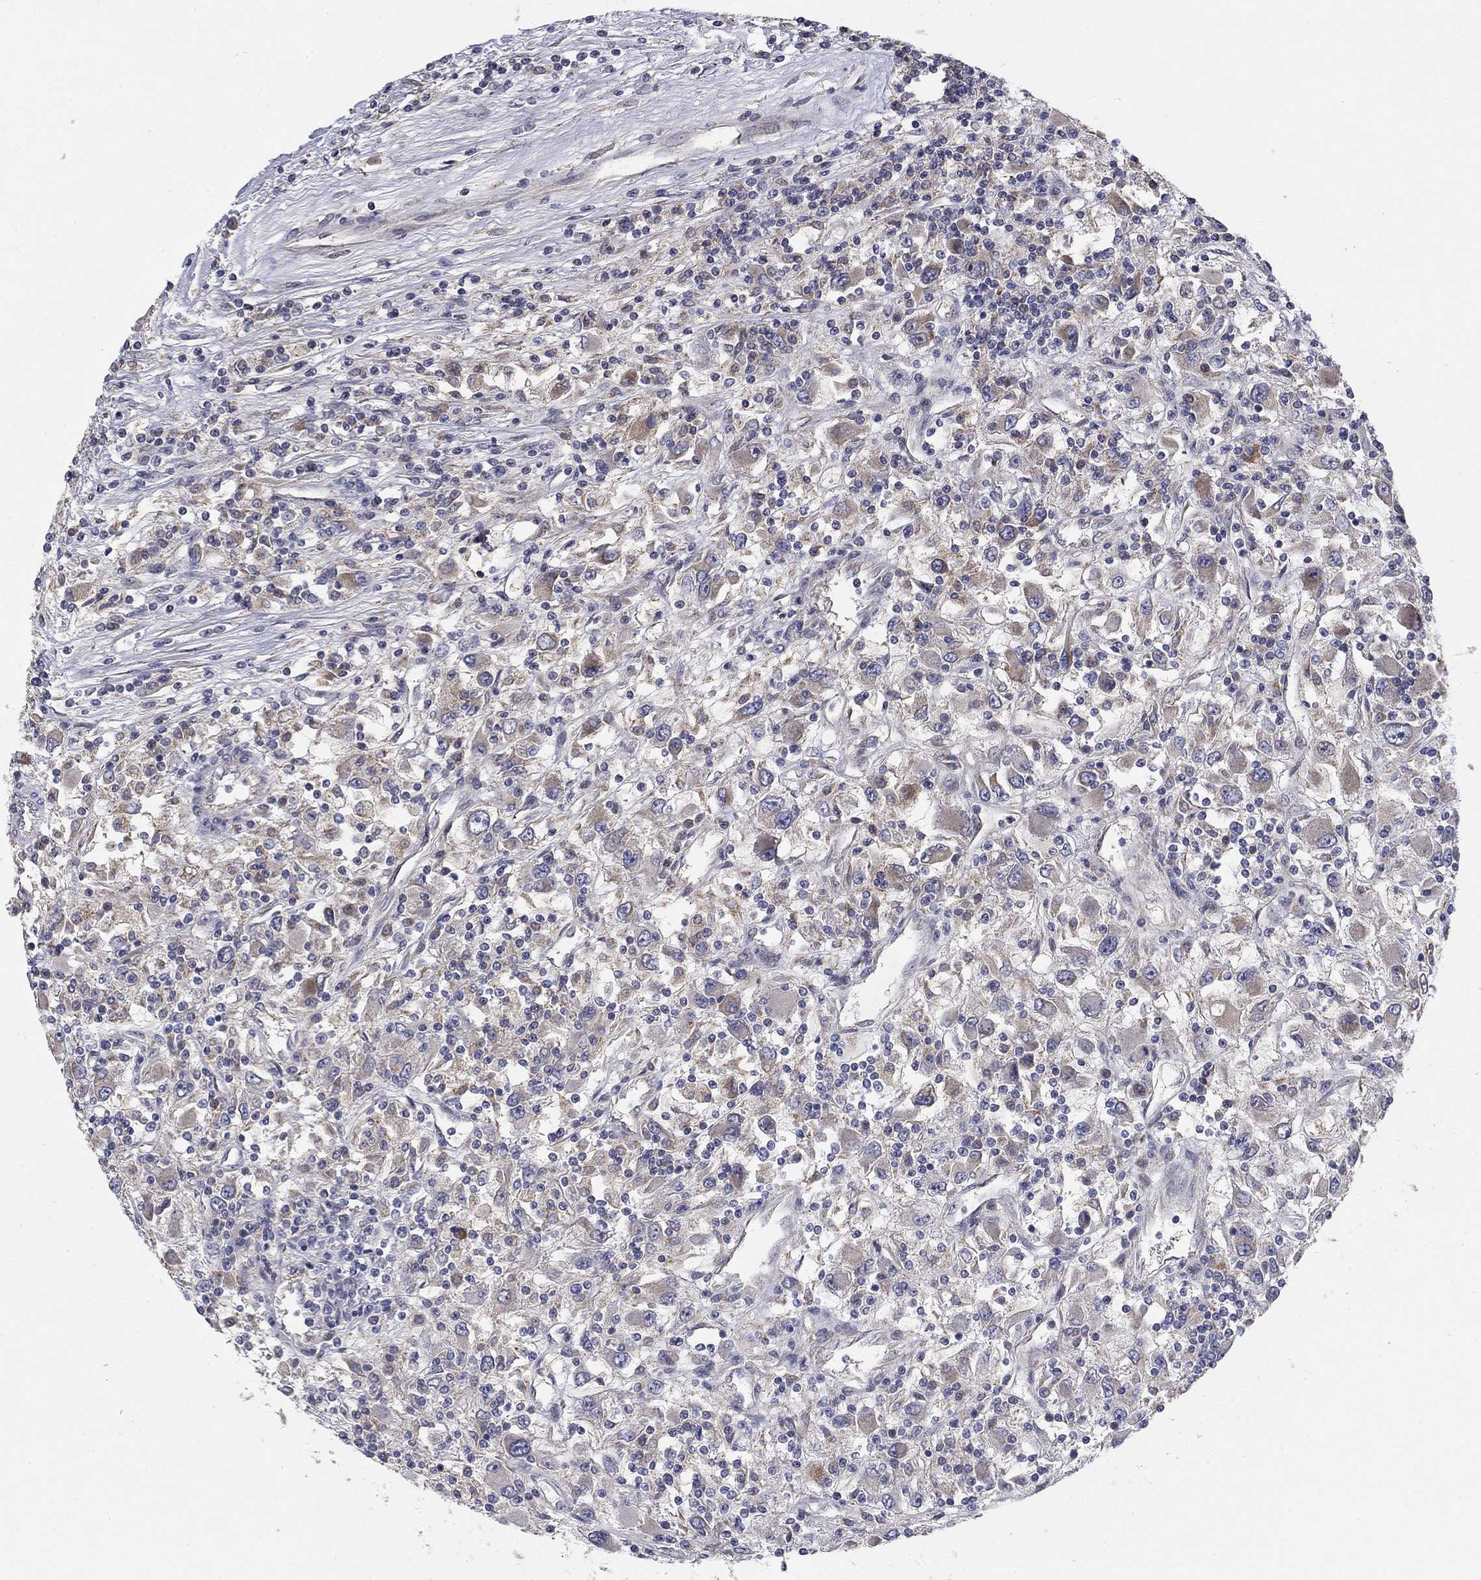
{"staining": {"intensity": "weak", "quantity": "<25%", "location": "cytoplasmic/membranous"}, "tissue": "renal cancer", "cell_type": "Tumor cells", "image_type": "cancer", "snomed": [{"axis": "morphology", "description": "Adenocarcinoma, NOS"}, {"axis": "topography", "description": "Kidney"}], "caption": "Tumor cells show no significant protein expression in renal adenocarcinoma.", "gene": "MMAA", "patient": {"sex": "female", "age": 67}}